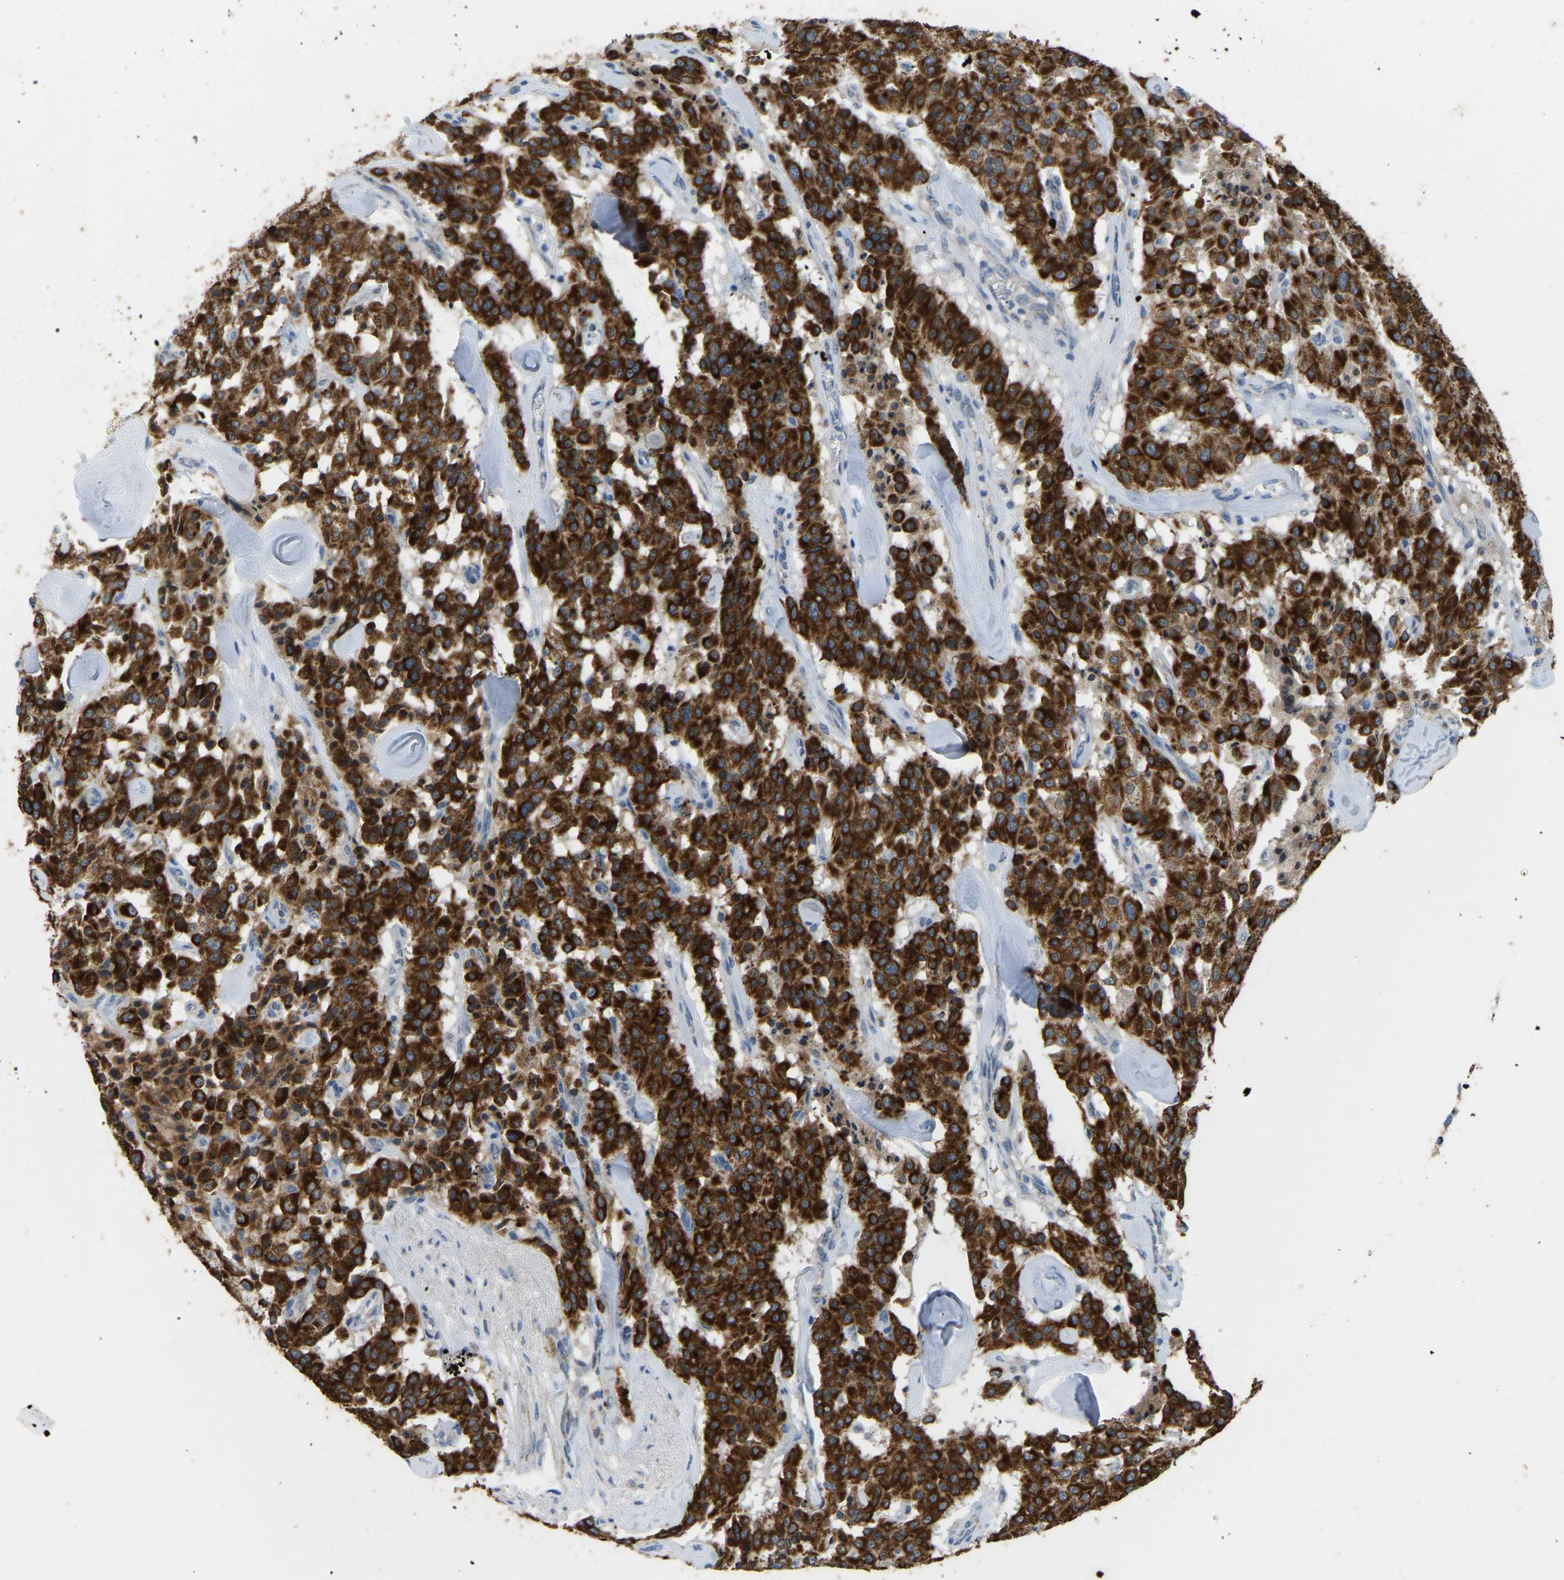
{"staining": {"intensity": "strong", "quantity": ">75%", "location": "cytoplasmic/membranous"}, "tissue": "carcinoid", "cell_type": "Tumor cells", "image_type": "cancer", "snomed": [{"axis": "morphology", "description": "Carcinoid, malignant, NOS"}, {"axis": "topography", "description": "Lung"}], "caption": "Carcinoid was stained to show a protein in brown. There is high levels of strong cytoplasmic/membranous expression in about >75% of tumor cells. Using DAB (3,3'-diaminobenzidine) (brown) and hematoxylin (blue) stains, captured at high magnification using brightfield microscopy.", "gene": "ZNF200", "patient": {"sex": "male", "age": 30}}